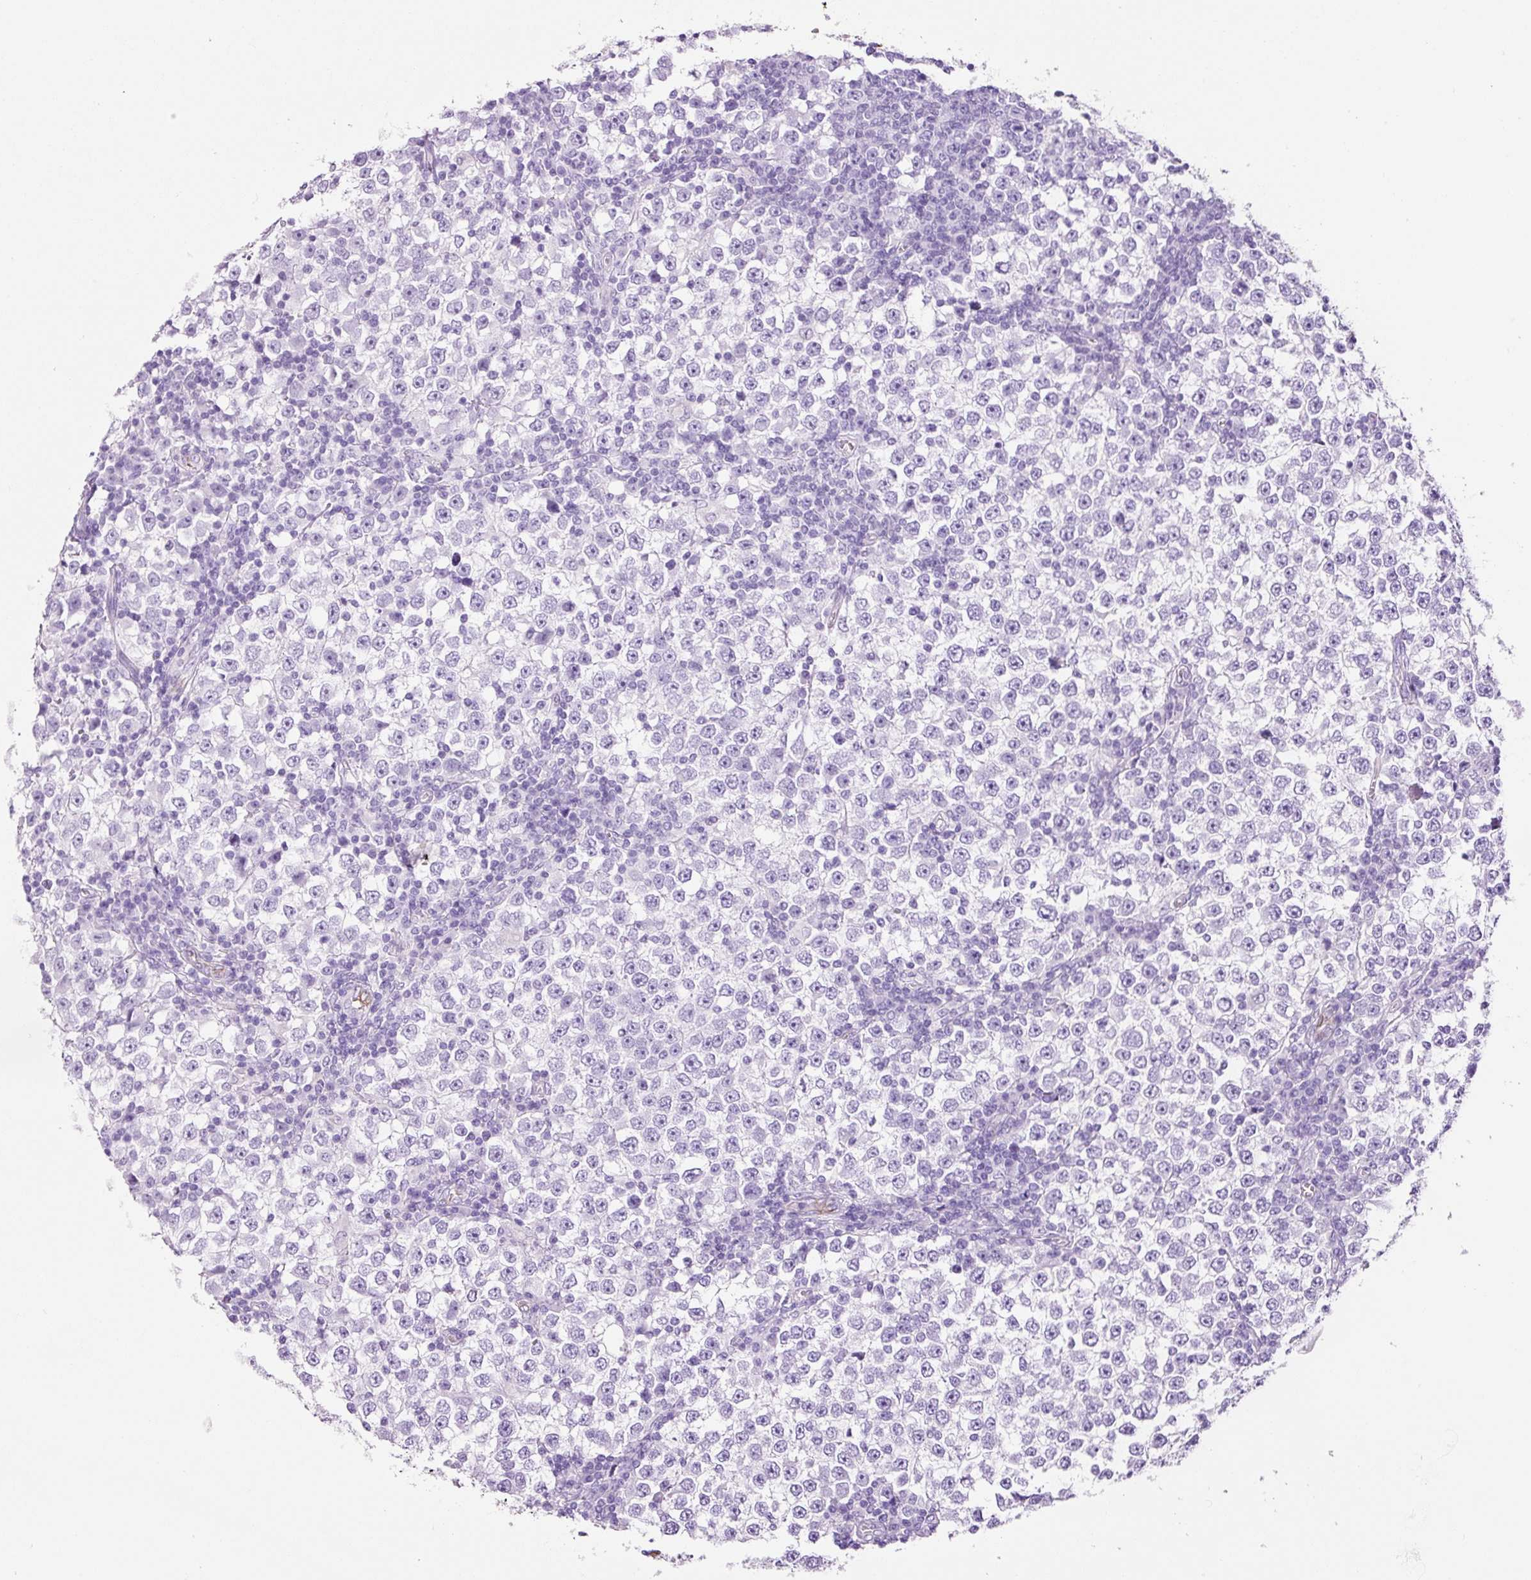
{"staining": {"intensity": "negative", "quantity": "none", "location": "none"}, "tissue": "testis cancer", "cell_type": "Tumor cells", "image_type": "cancer", "snomed": [{"axis": "morphology", "description": "Seminoma, NOS"}, {"axis": "topography", "description": "Testis"}], "caption": "DAB (3,3'-diaminobenzidine) immunohistochemical staining of testis cancer exhibits no significant positivity in tumor cells.", "gene": "ADSS1", "patient": {"sex": "male", "age": 65}}